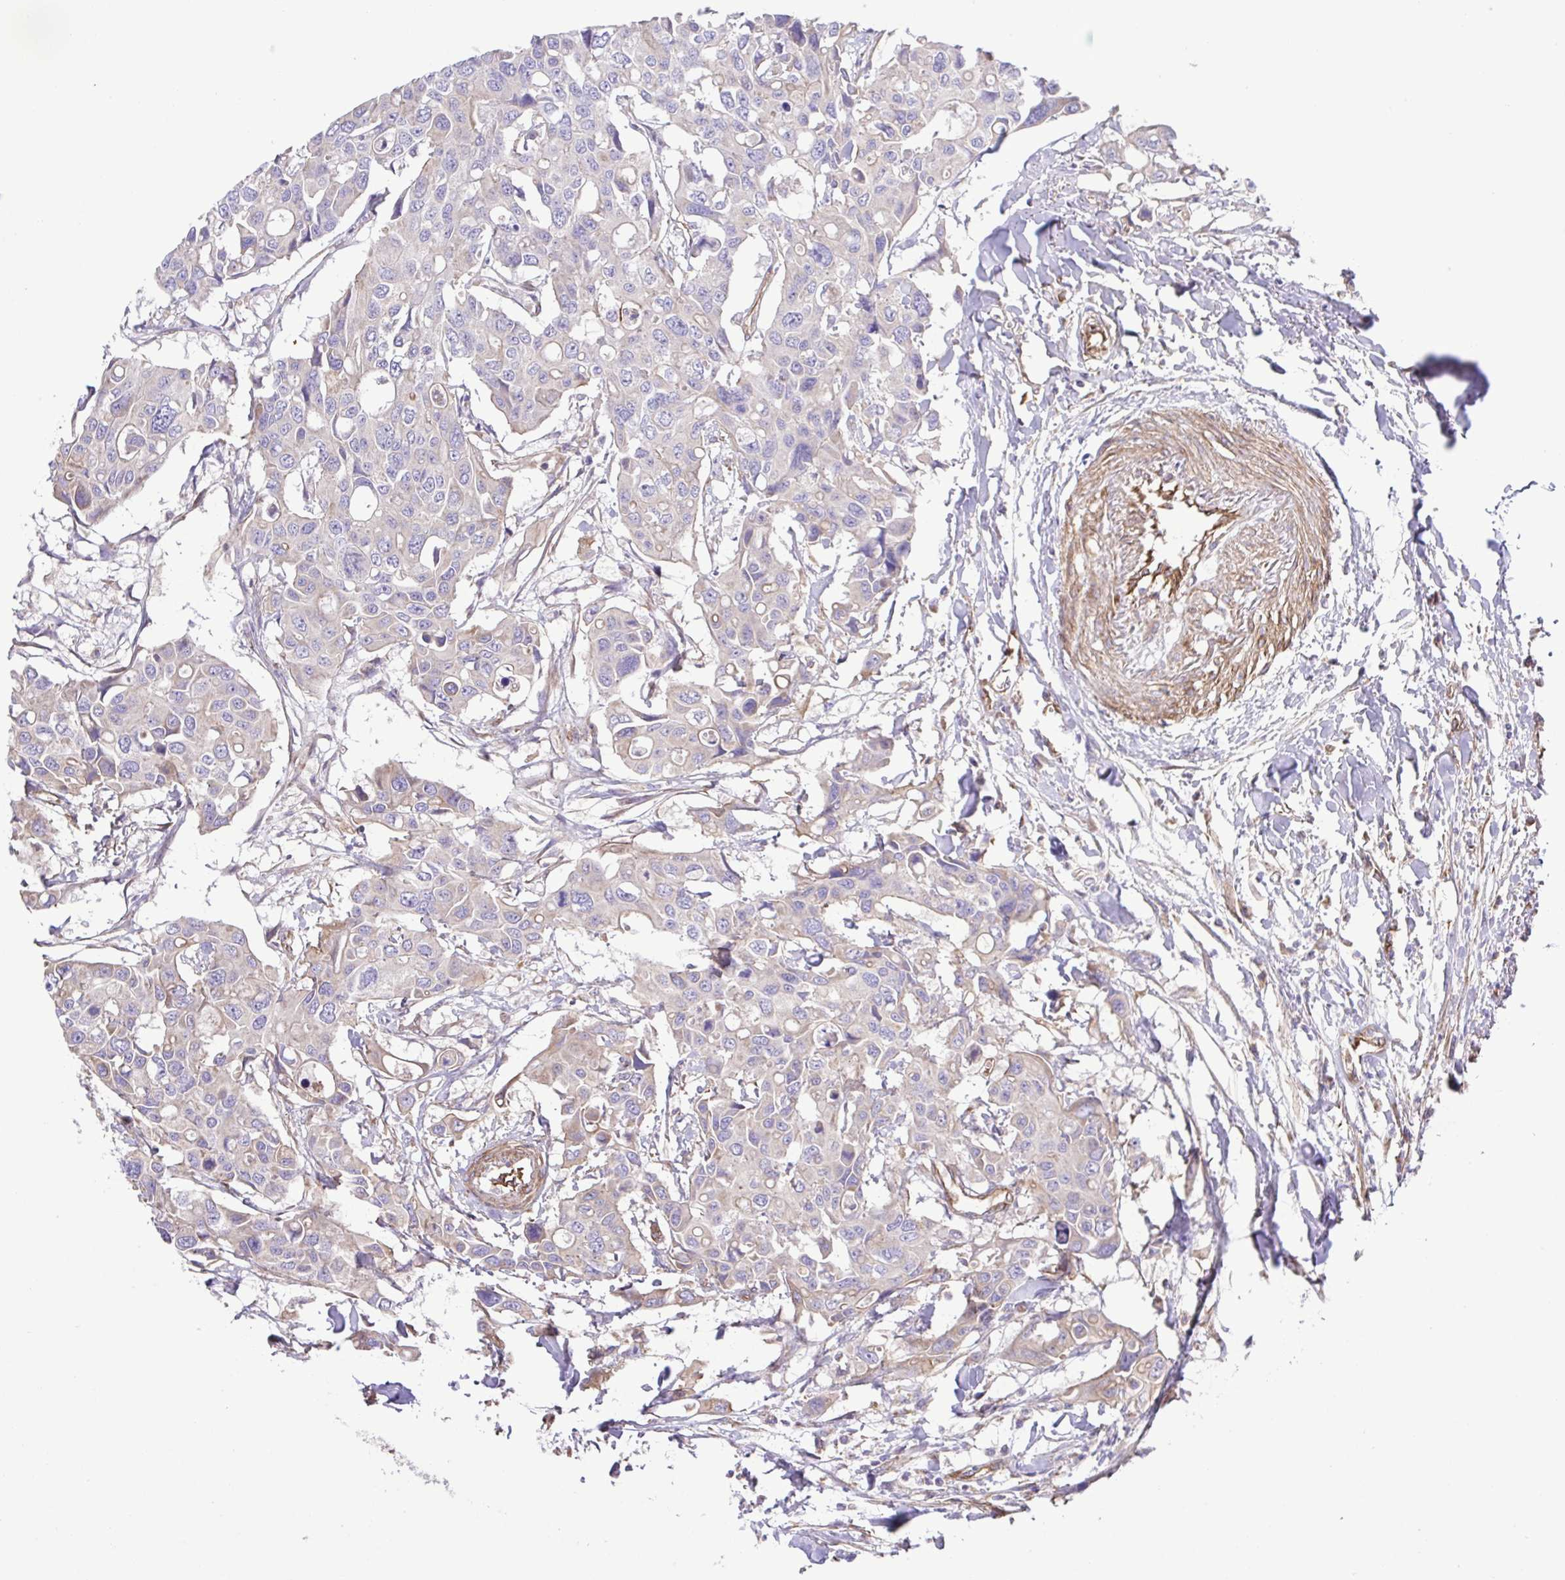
{"staining": {"intensity": "negative", "quantity": "none", "location": "none"}, "tissue": "colorectal cancer", "cell_type": "Tumor cells", "image_type": "cancer", "snomed": [{"axis": "morphology", "description": "Adenocarcinoma, NOS"}, {"axis": "topography", "description": "Colon"}], "caption": "An immunohistochemistry micrograph of colorectal cancer is shown. There is no staining in tumor cells of colorectal cancer.", "gene": "FLT1", "patient": {"sex": "male", "age": 77}}